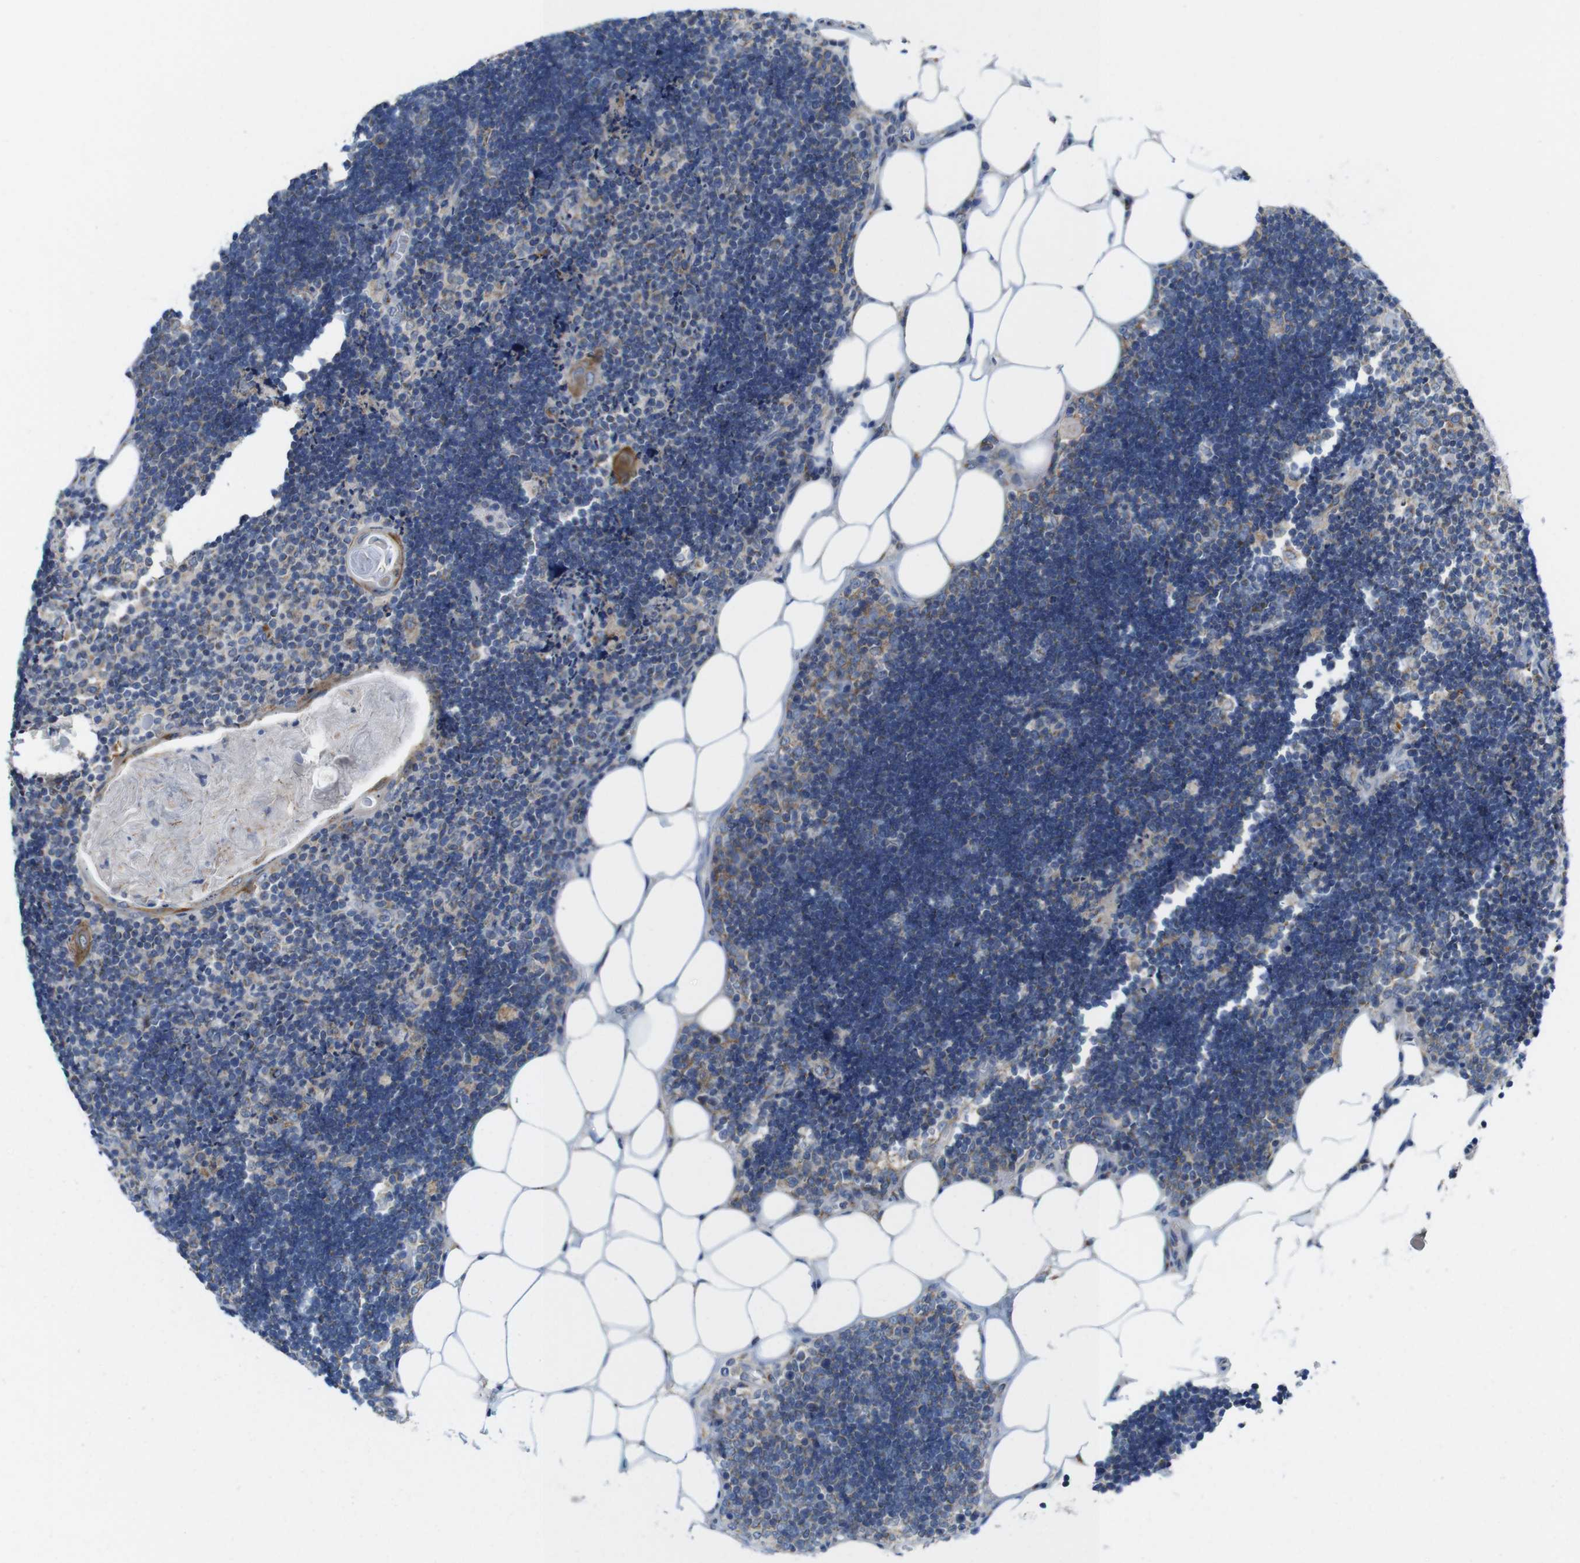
{"staining": {"intensity": "moderate", "quantity": "25%-75%", "location": "cytoplasmic/membranous"}, "tissue": "lymph node", "cell_type": "Germinal center cells", "image_type": "normal", "snomed": [{"axis": "morphology", "description": "Normal tissue, NOS"}, {"axis": "topography", "description": "Lymph node"}], "caption": "Human lymph node stained for a protein (brown) reveals moderate cytoplasmic/membranous positive expression in about 25%-75% of germinal center cells.", "gene": "EFCAB14", "patient": {"sex": "male", "age": 33}}